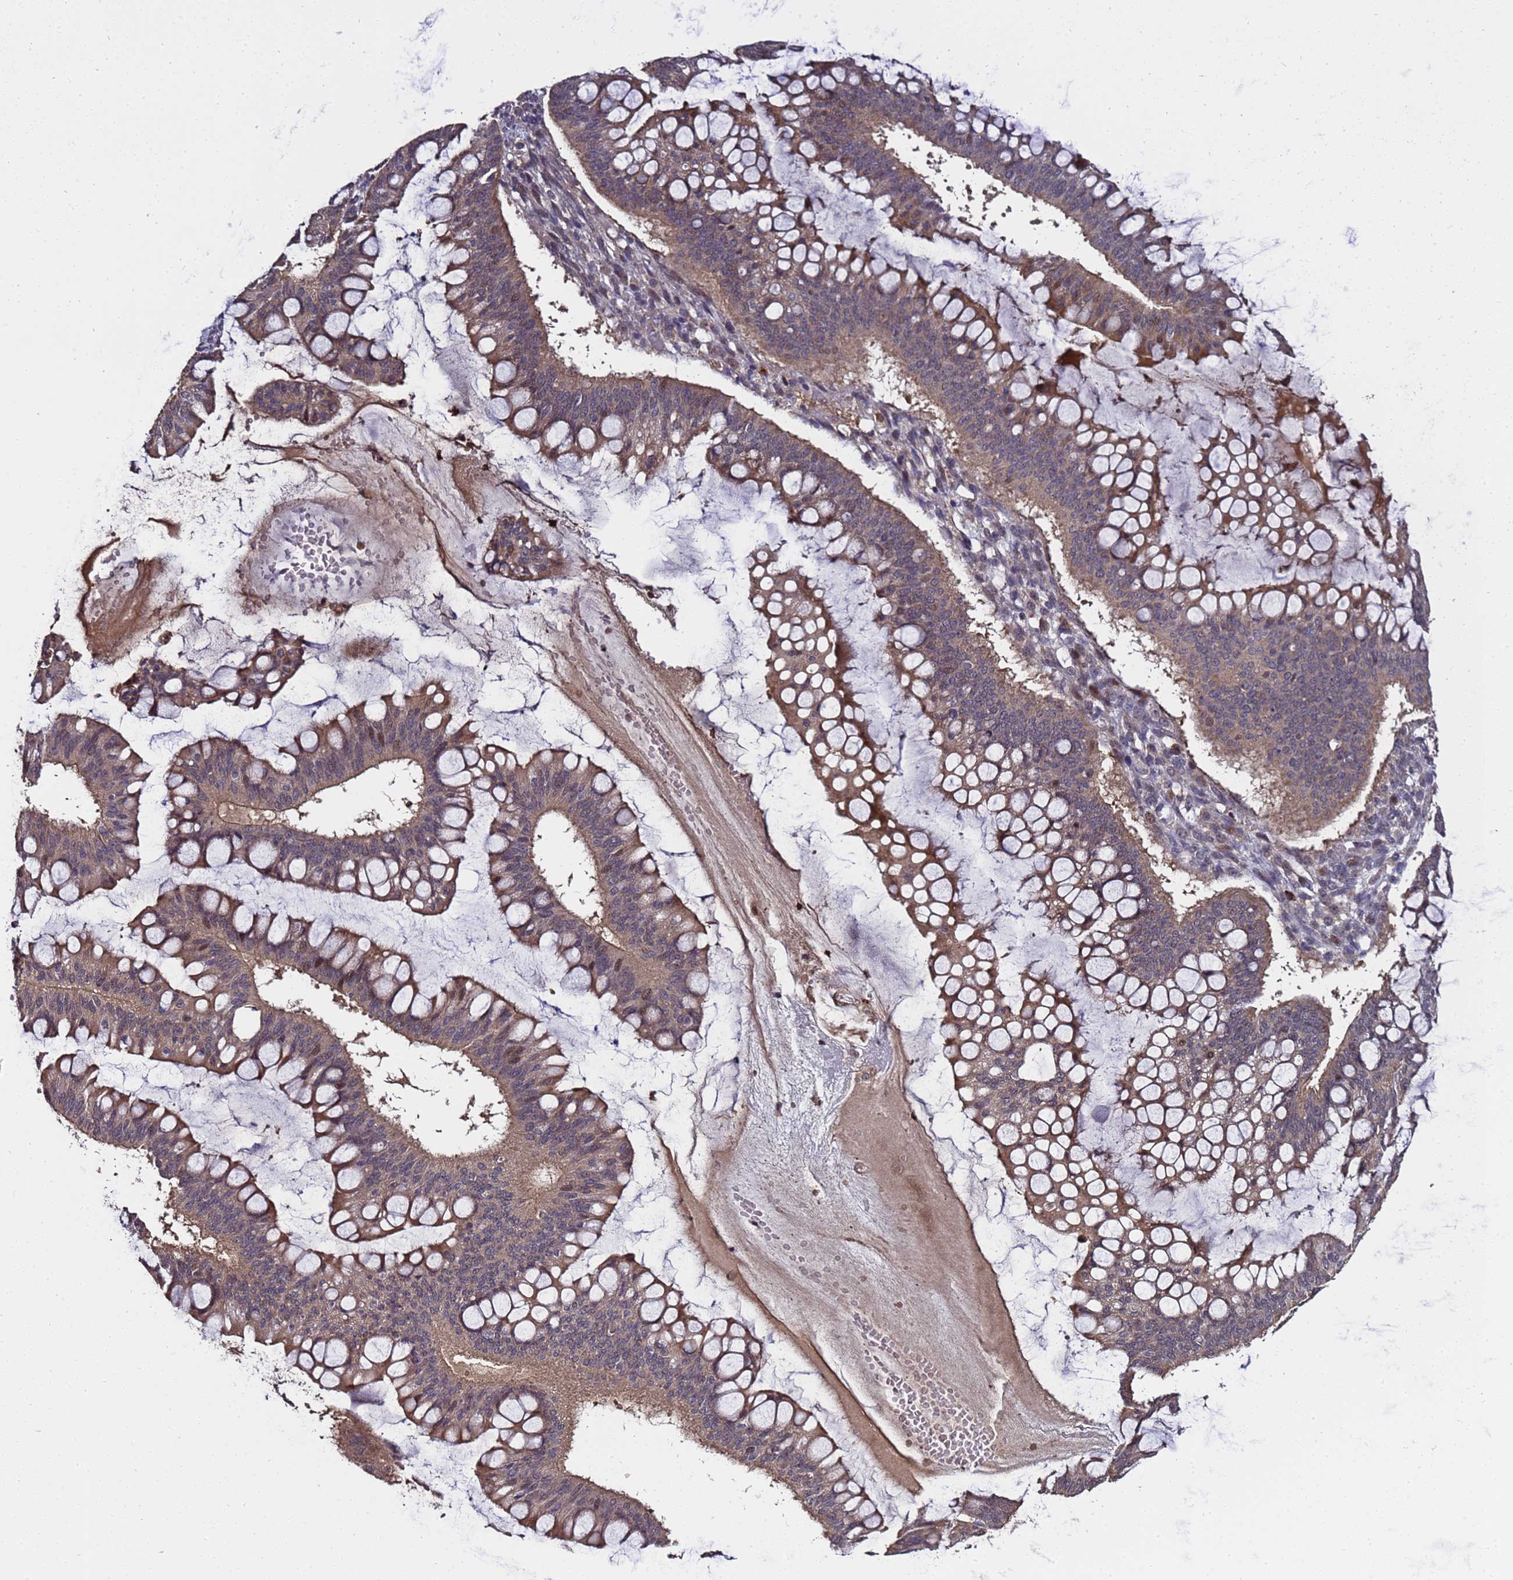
{"staining": {"intensity": "weak", "quantity": ">75%", "location": "cytoplasmic/membranous,nuclear"}, "tissue": "ovarian cancer", "cell_type": "Tumor cells", "image_type": "cancer", "snomed": [{"axis": "morphology", "description": "Cystadenocarcinoma, mucinous, NOS"}, {"axis": "topography", "description": "Ovary"}], "caption": "Brown immunohistochemical staining in human ovarian cancer shows weak cytoplasmic/membranous and nuclear positivity in about >75% of tumor cells.", "gene": "GSTCD", "patient": {"sex": "female", "age": 73}}